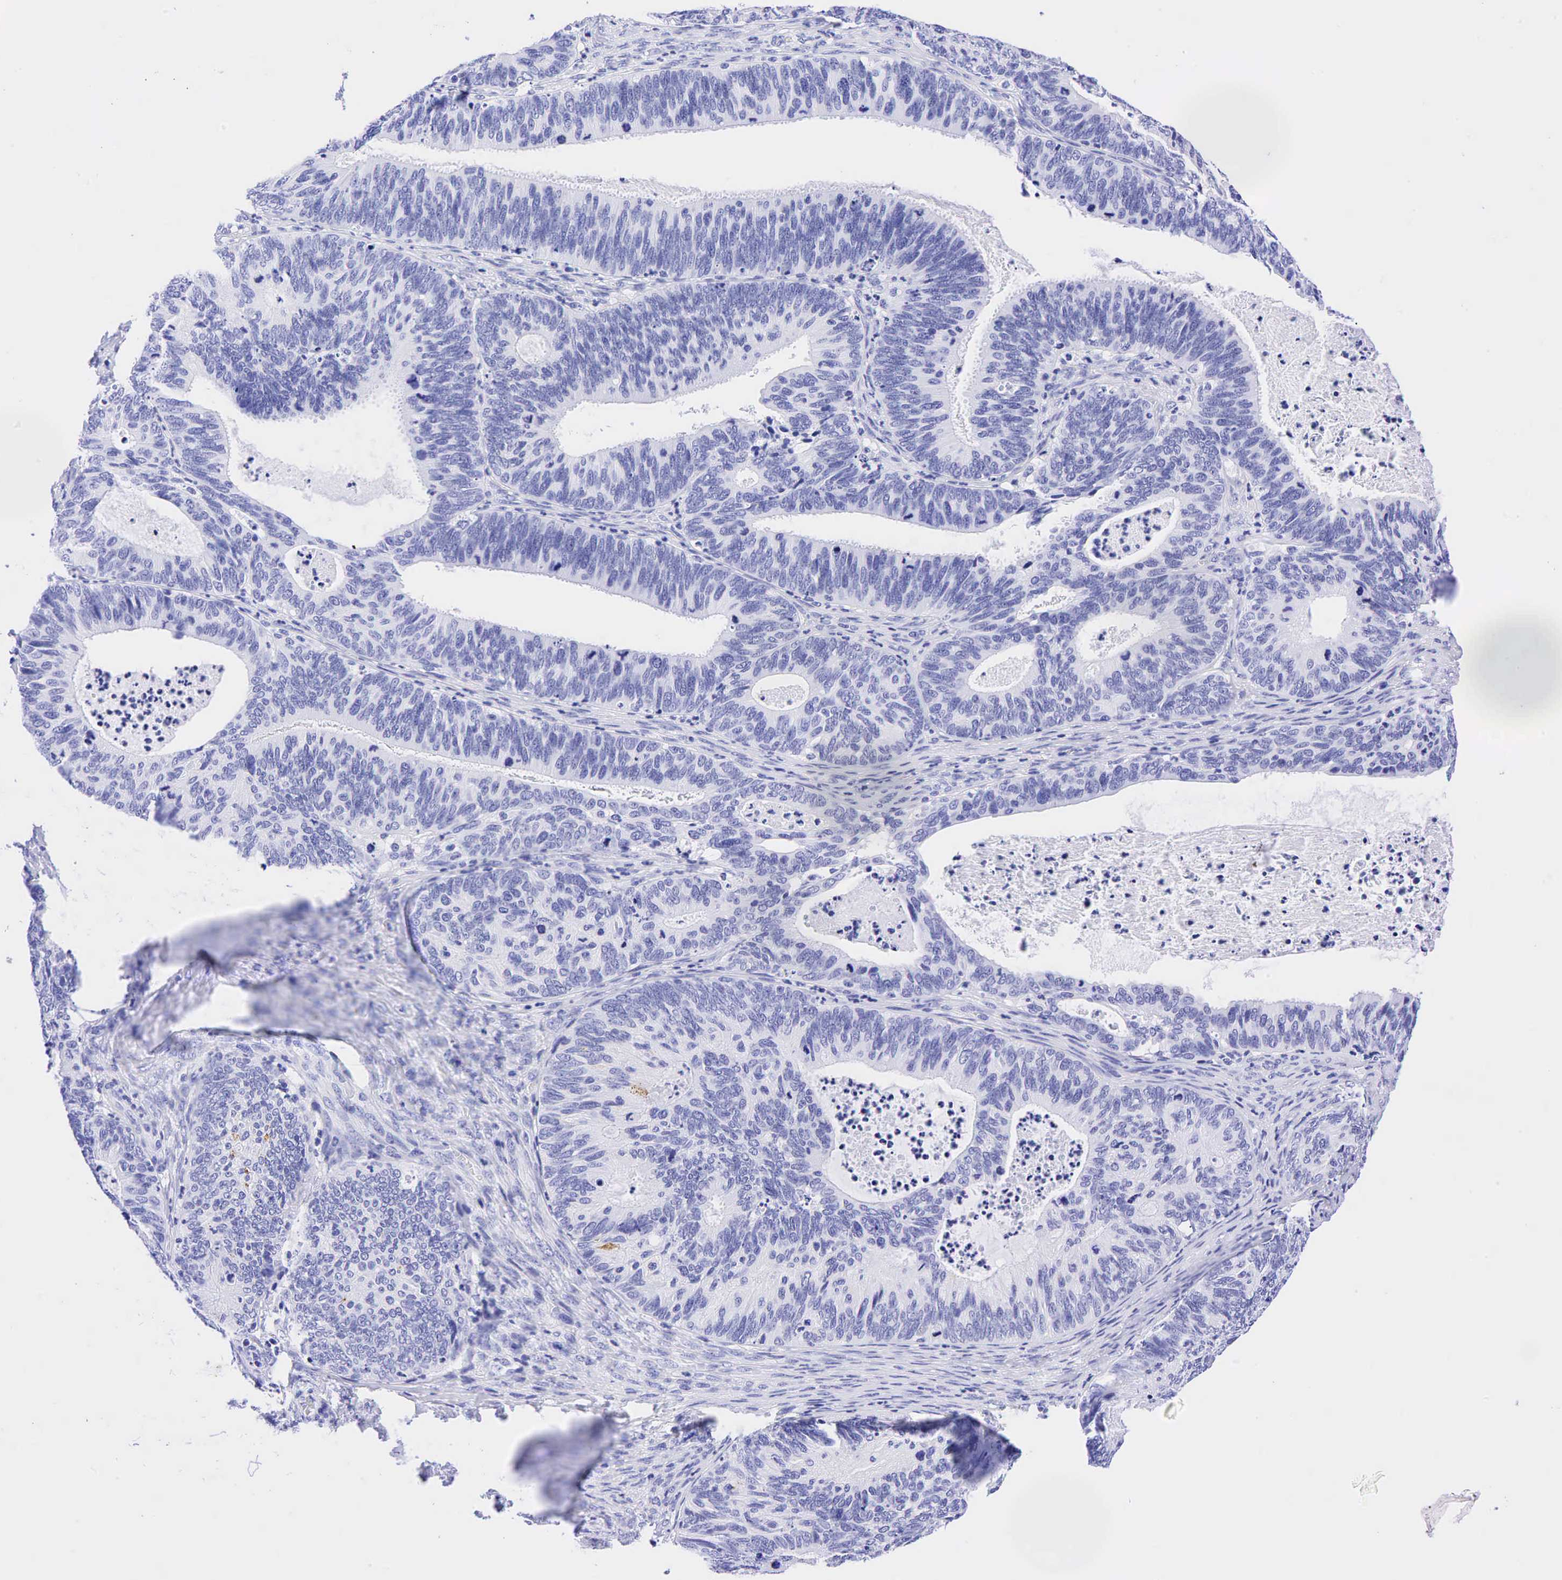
{"staining": {"intensity": "negative", "quantity": "none", "location": "none"}, "tissue": "ovarian cancer", "cell_type": "Tumor cells", "image_type": "cancer", "snomed": [{"axis": "morphology", "description": "Carcinoma, endometroid"}, {"axis": "topography", "description": "Ovary"}], "caption": "IHC image of human ovarian cancer stained for a protein (brown), which reveals no staining in tumor cells.", "gene": "CHGA", "patient": {"sex": "female", "age": 52}}